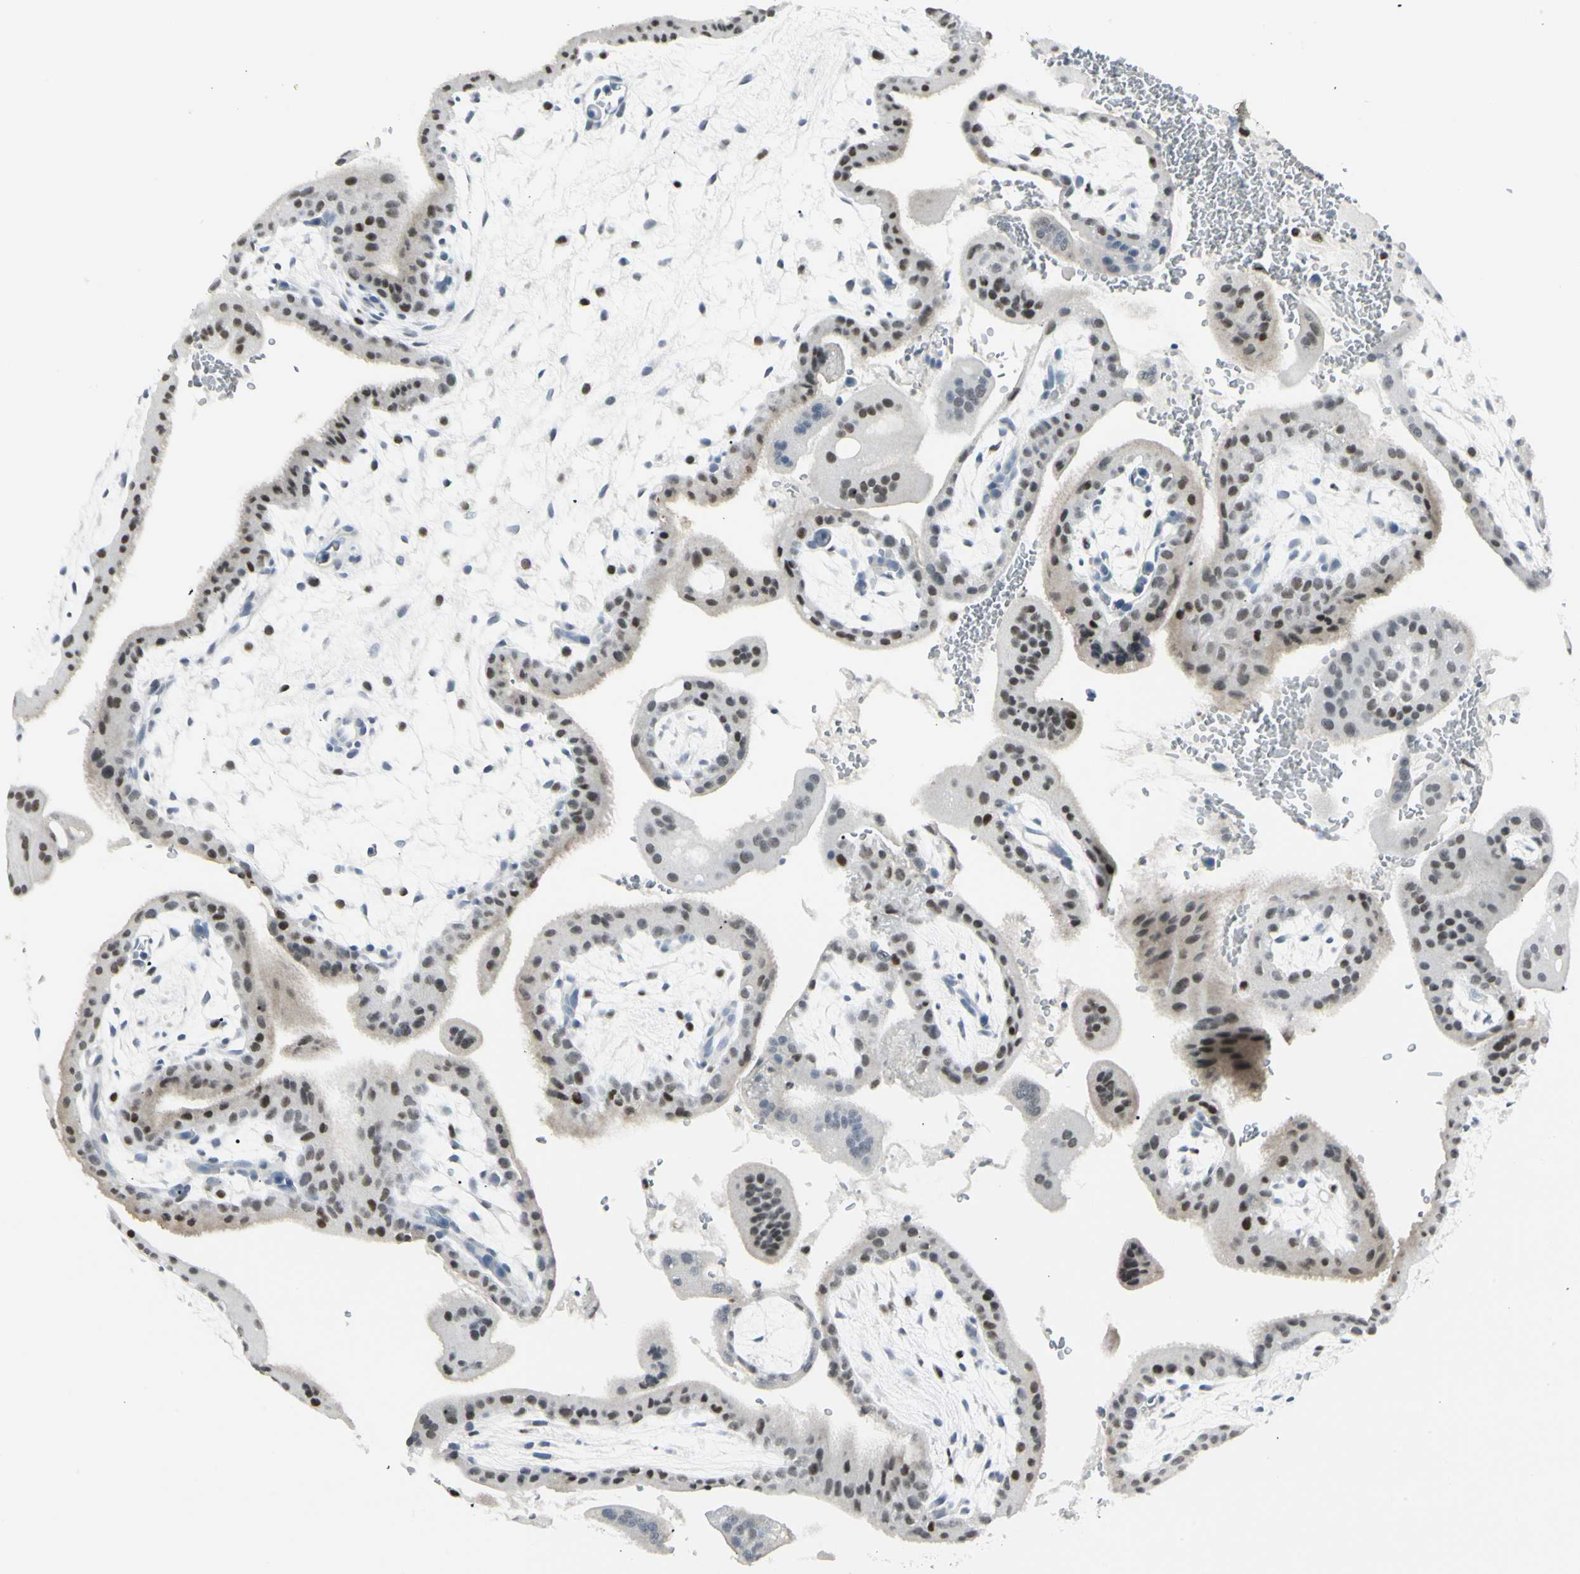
{"staining": {"intensity": "moderate", "quantity": "25%-75%", "location": "nuclear"}, "tissue": "placenta", "cell_type": "Trophoblastic cells", "image_type": "normal", "snomed": [{"axis": "morphology", "description": "Normal tissue, NOS"}, {"axis": "topography", "description": "Placenta"}], "caption": "IHC image of normal placenta: placenta stained using immunohistochemistry (IHC) shows medium levels of moderate protein expression localized specifically in the nuclear of trophoblastic cells, appearing as a nuclear brown color.", "gene": "ZBTB7B", "patient": {"sex": "female", "age": 35}}